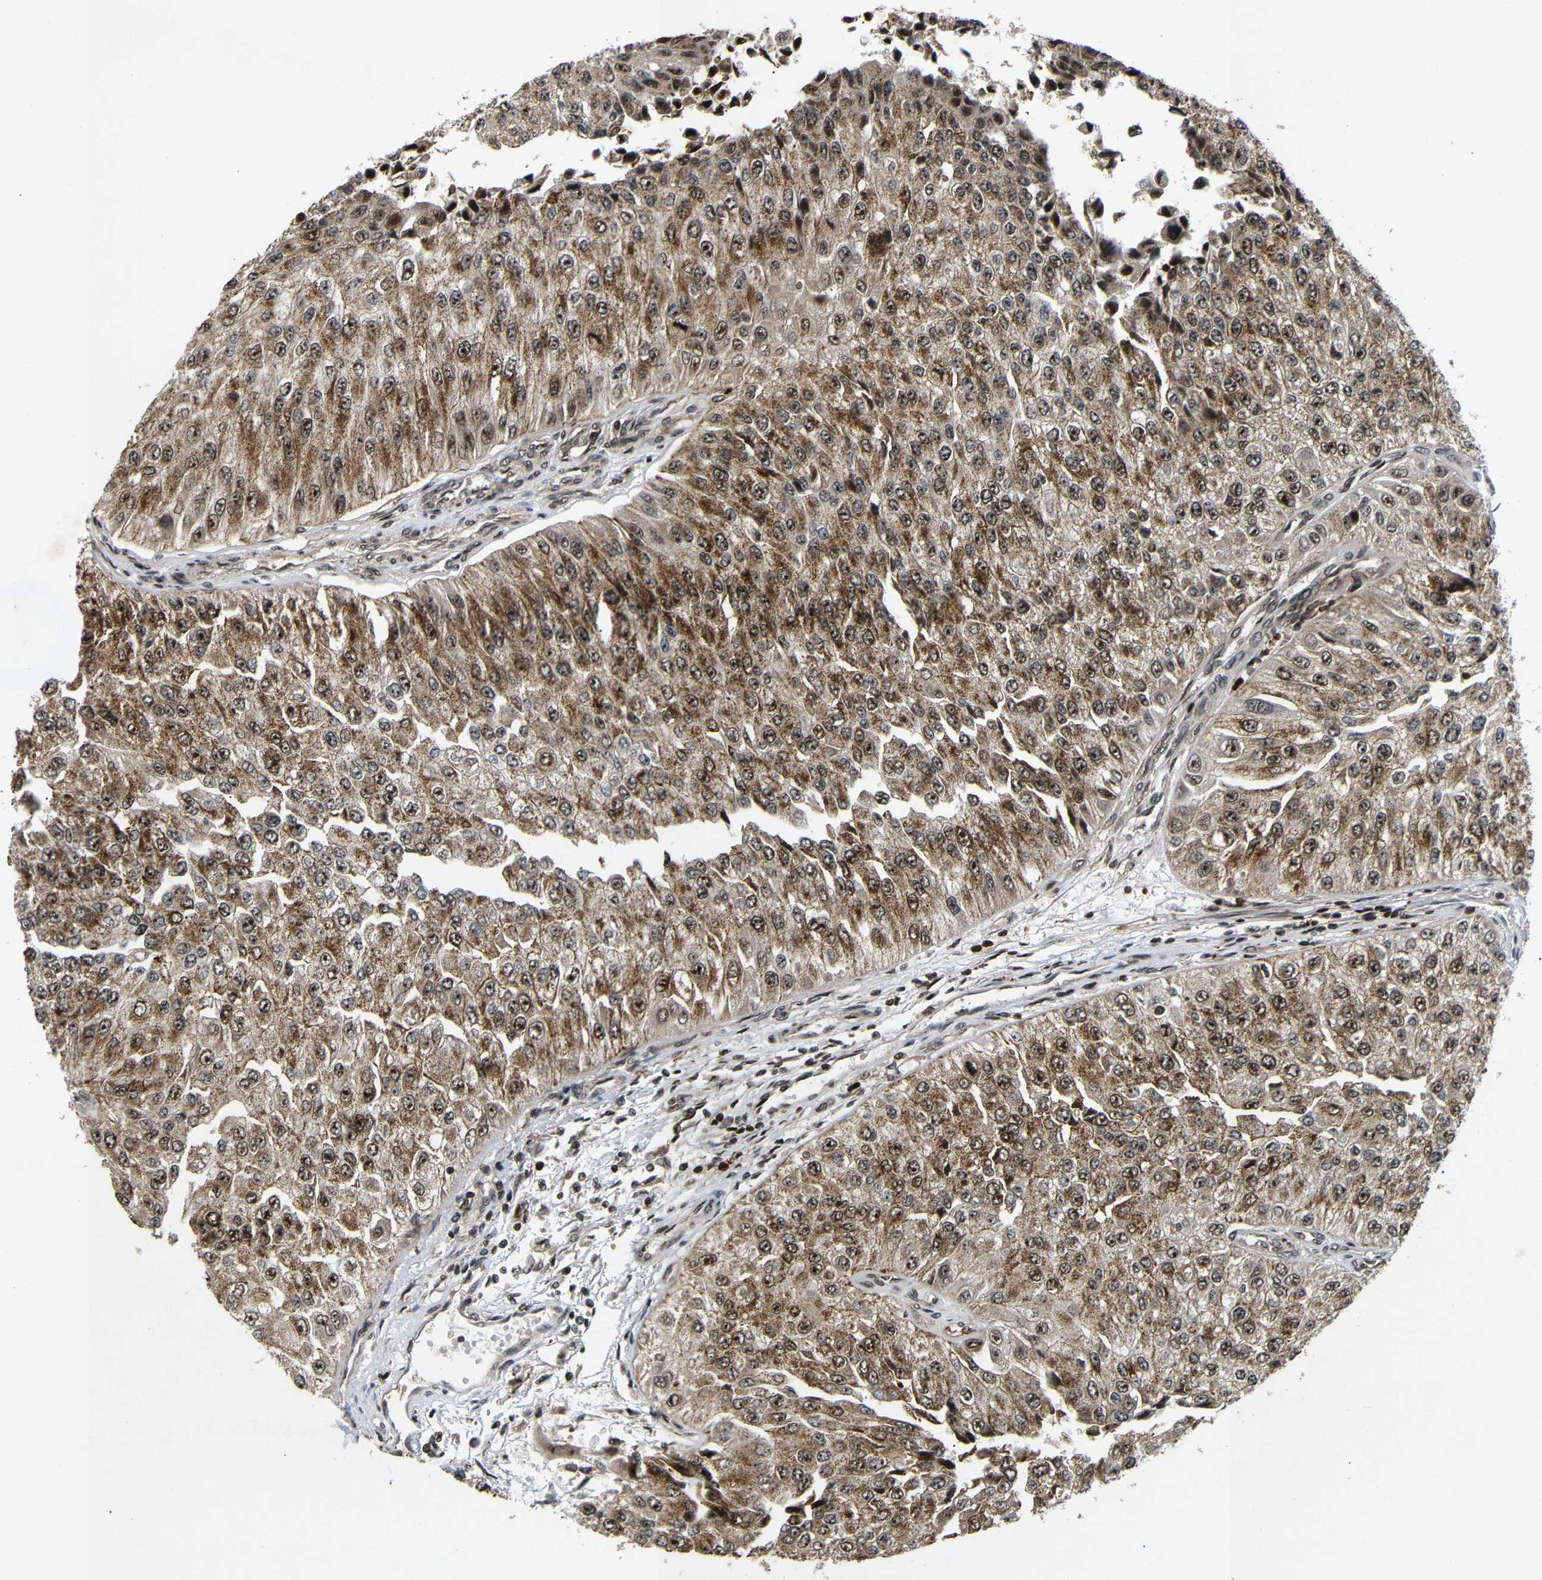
{"staining": {"intensity": "moderate", "quantity": ">75%", "location": "cytoplasmic/membranous,nuclear"}, "tissue": "urothelial cancer", "cell_type": "Tumor cells", "image_type": "cancer", "snomed": [{"axis": "morphology", "description": "Urothelial carcinoma, High grade"}, {"axis": "topography", "description": "Kidney"}, {"axis": "topography", "description": "Urinary bladder"}], "caption": "Immunohistochemical staining of high-grade urothelial carcinoma exhibits moderate cytoplasmic/membranous and nuclear protein staining in about >75% of tumor cells. The protein of interest is shown in brown color, while the nuclei are stained blue.", "gene": "KIF23", "patient": {"sex": "male", "age": 77}}